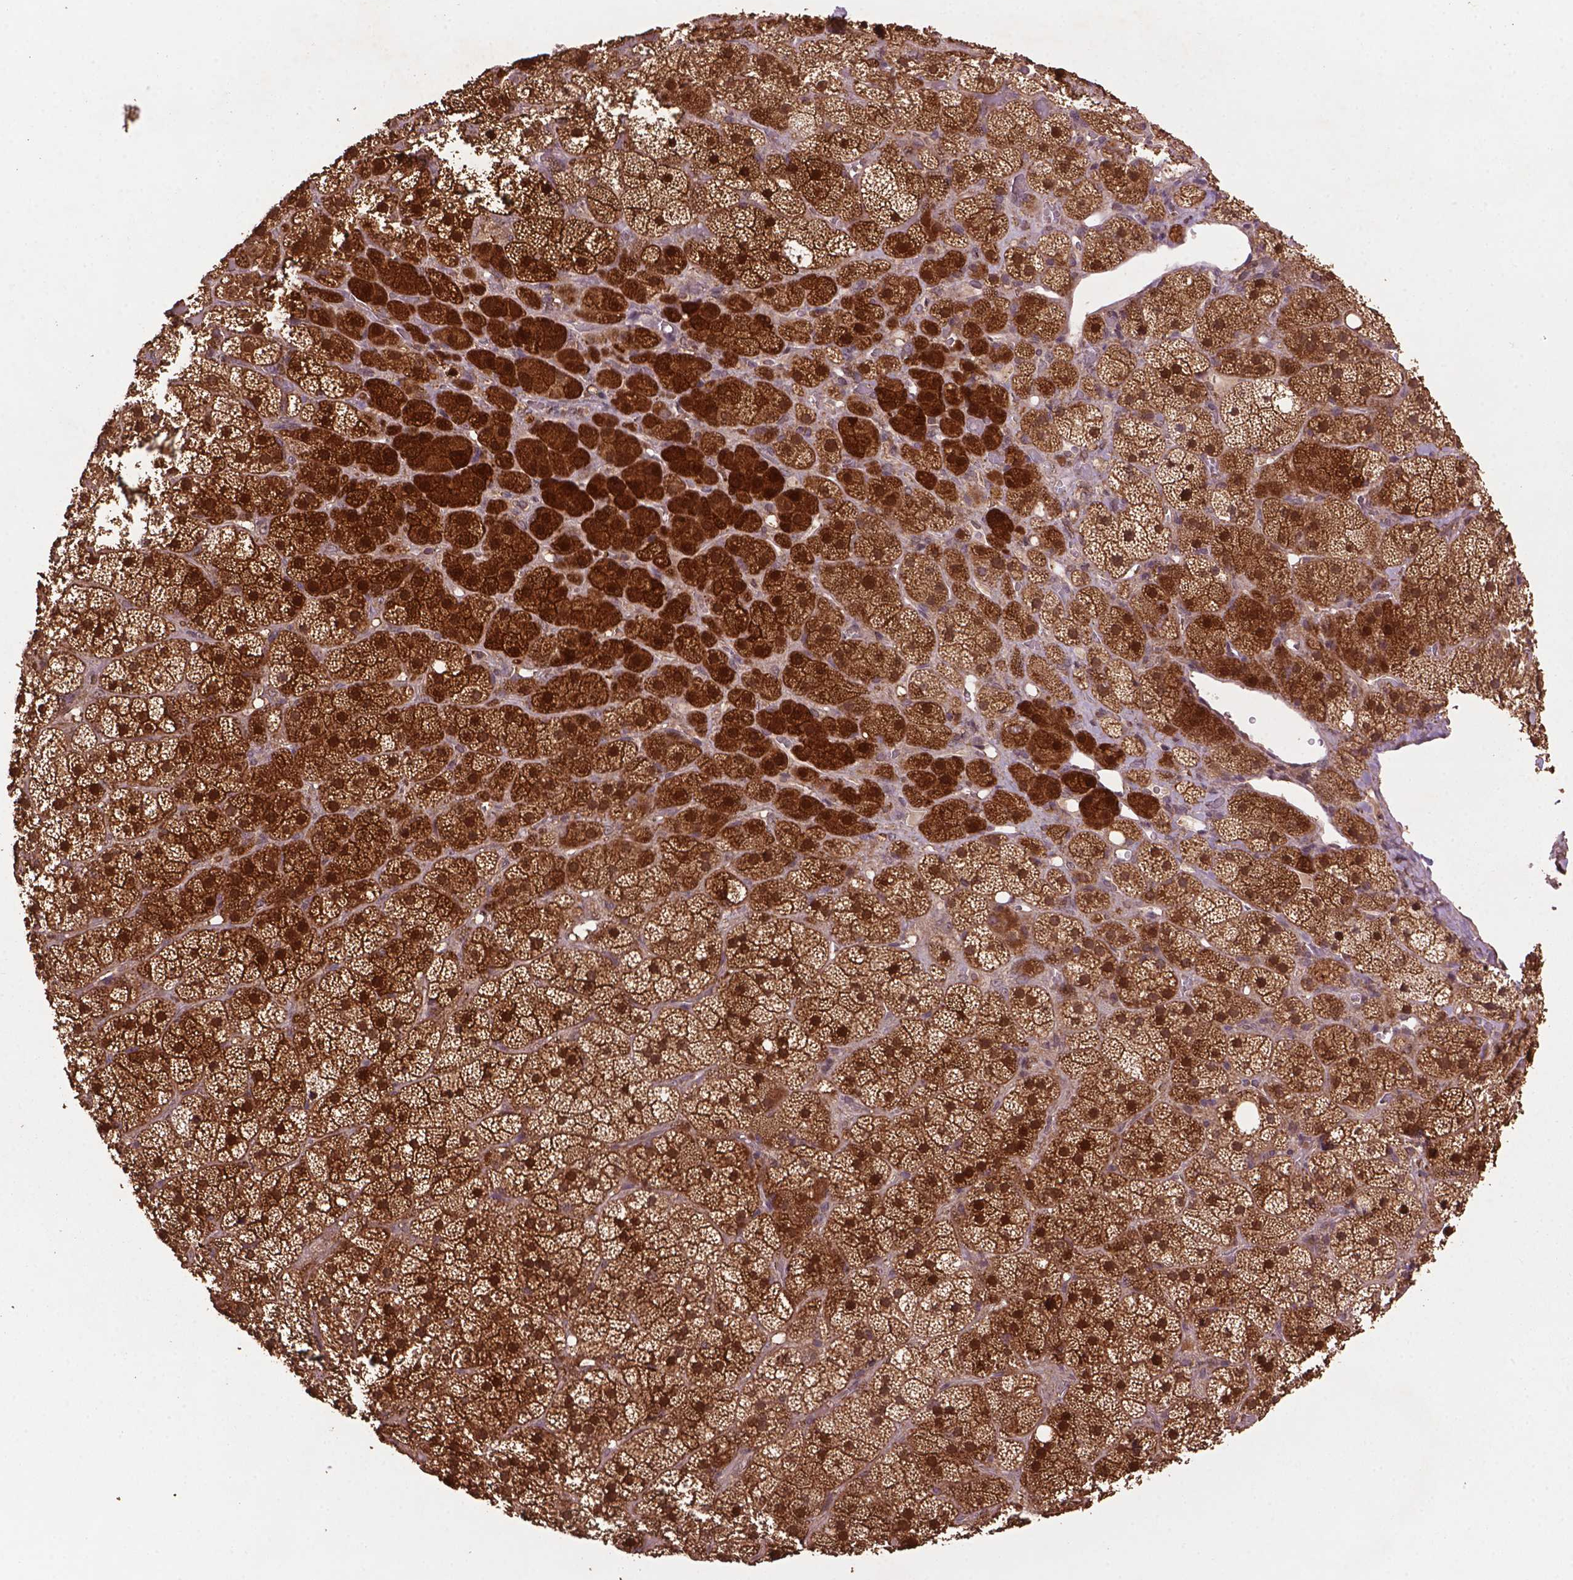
{"staining": {"intensity": "strong", "quantity": "25%-75%", "location": "cytoplasmic/membranous,nuclear"}, "tissue": "adrenal gland", "cell_type": "Glandular cells", "image_type": "normal", "snomed": [{"axis": "morphology", "description": "Normal tissue, NOS"}, {"axis": "topography", "description": "Adrenal gland"}], "caption": "The image displays immunohistochemical staining of unremarkable adrenal gland. There is strong cytoplasmic/membranous,nuclear positivity is appreciated in approximately 25%-75% of glandular cells.", "gene": "BABAM1", "patient": {"sex": "male", "age": 57}}